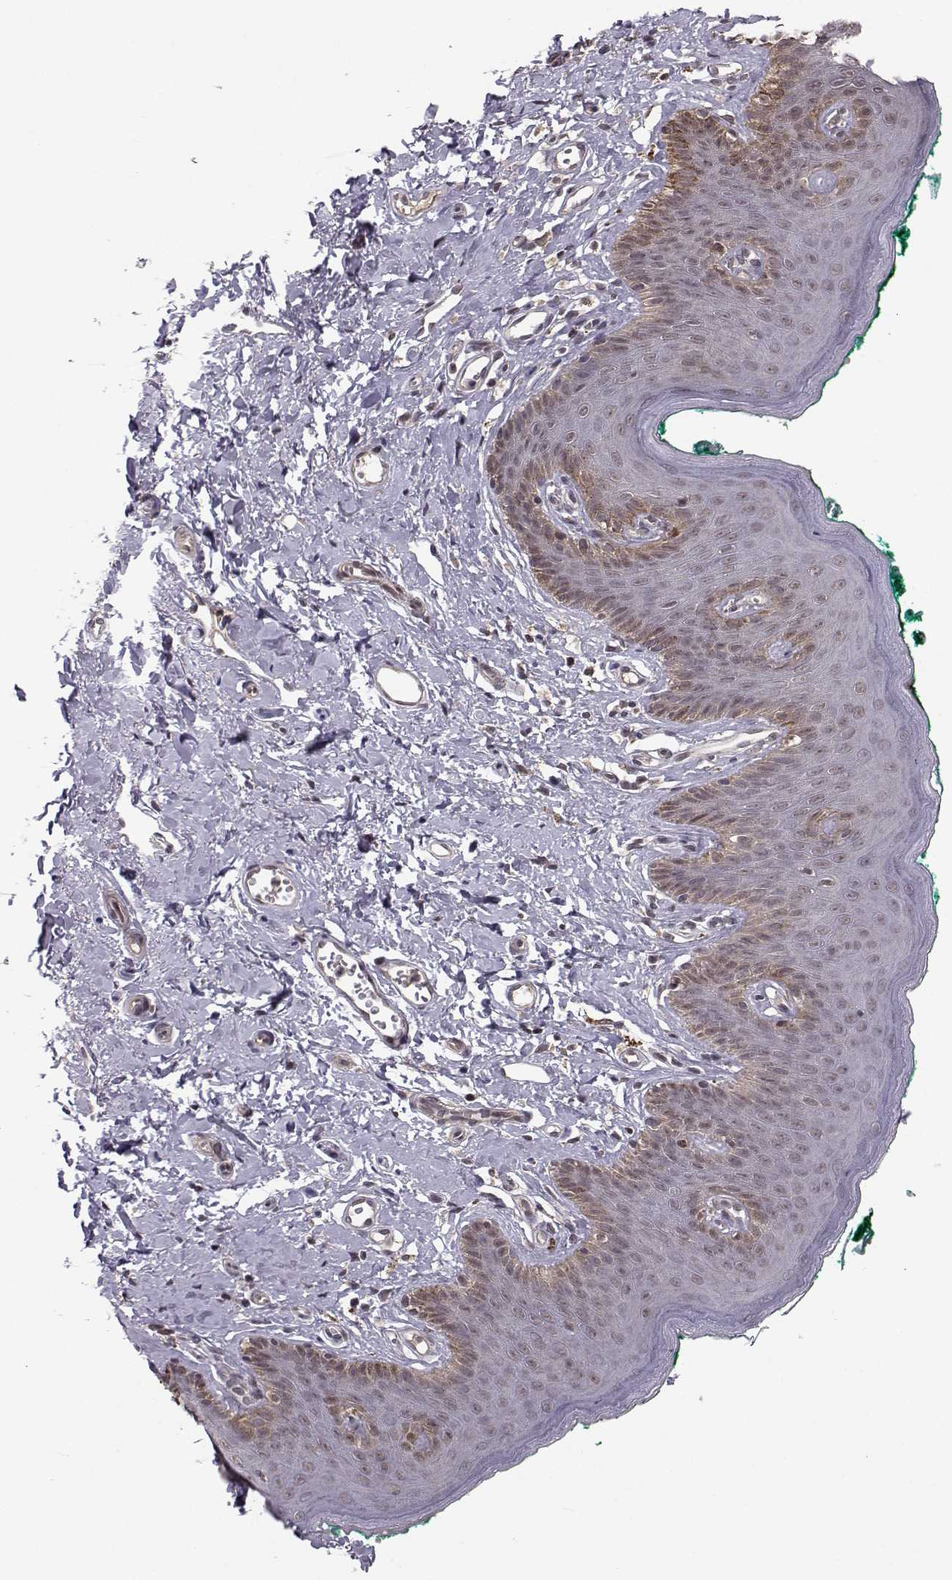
{"staining": {"intensity": "negative", "quantity": "none", "location": "none"}, "tissue": "skin", "cell_type": "Epidermal cells", "image_type": "normal", "snomed": [{"axis": "morphology", "description": "Normal tissue, NOS"}, {"axis": "topography", "description": "Vulva"}], "caption": "Epidermal cells are negative for brown protein staining in benign skin. (DAB immunohistochemistry visualized using brightfield microscopy, high magnification).", "gene": "PLEKHG3", "patient": {"sex": "female", "age": 66}}